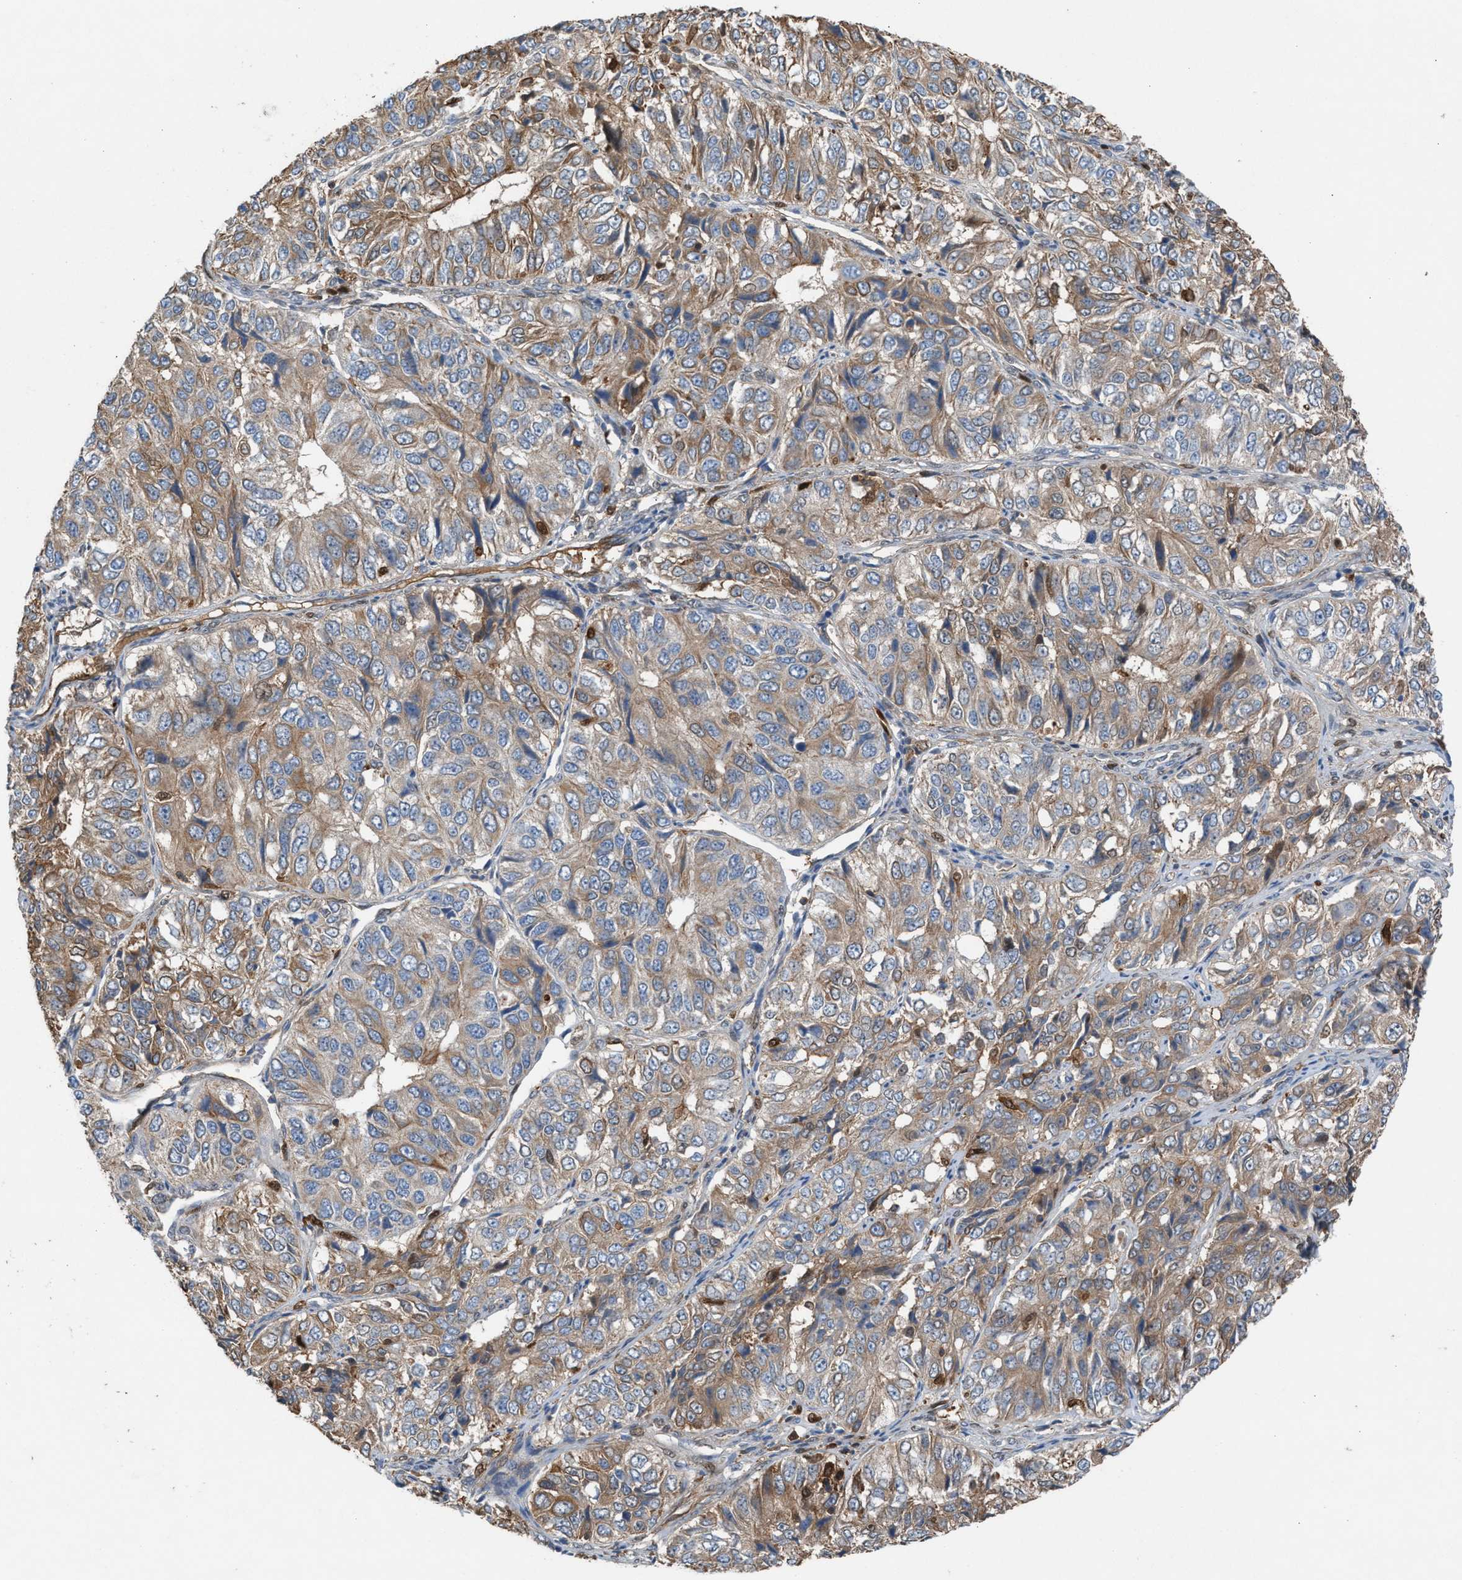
{"staining": {"intensity": "moderate", "quantity": "25%-75%", "location": "cytoplasmic/membranous"}, "tissue": "ovarian cancer", "cell_type": "Tumor cells", "image_type": "cancer", "snomed": [{"axis": "morphology", "description": "Carcinoma, endometroid"}, {"axis": "topography", "description": "Ovary"}], "caption": "A brown stain labels moderate cytoplasmic/membranous positivity of a protein in human ovarian endometroid carcinoma tumor cells. The staining was performed using DAB, with brown indicating positive protein expression. Nuclei are stained blue with hematoxylin.", "gene": "TPK1", "patient": {"sex": "female", "age": 51}}